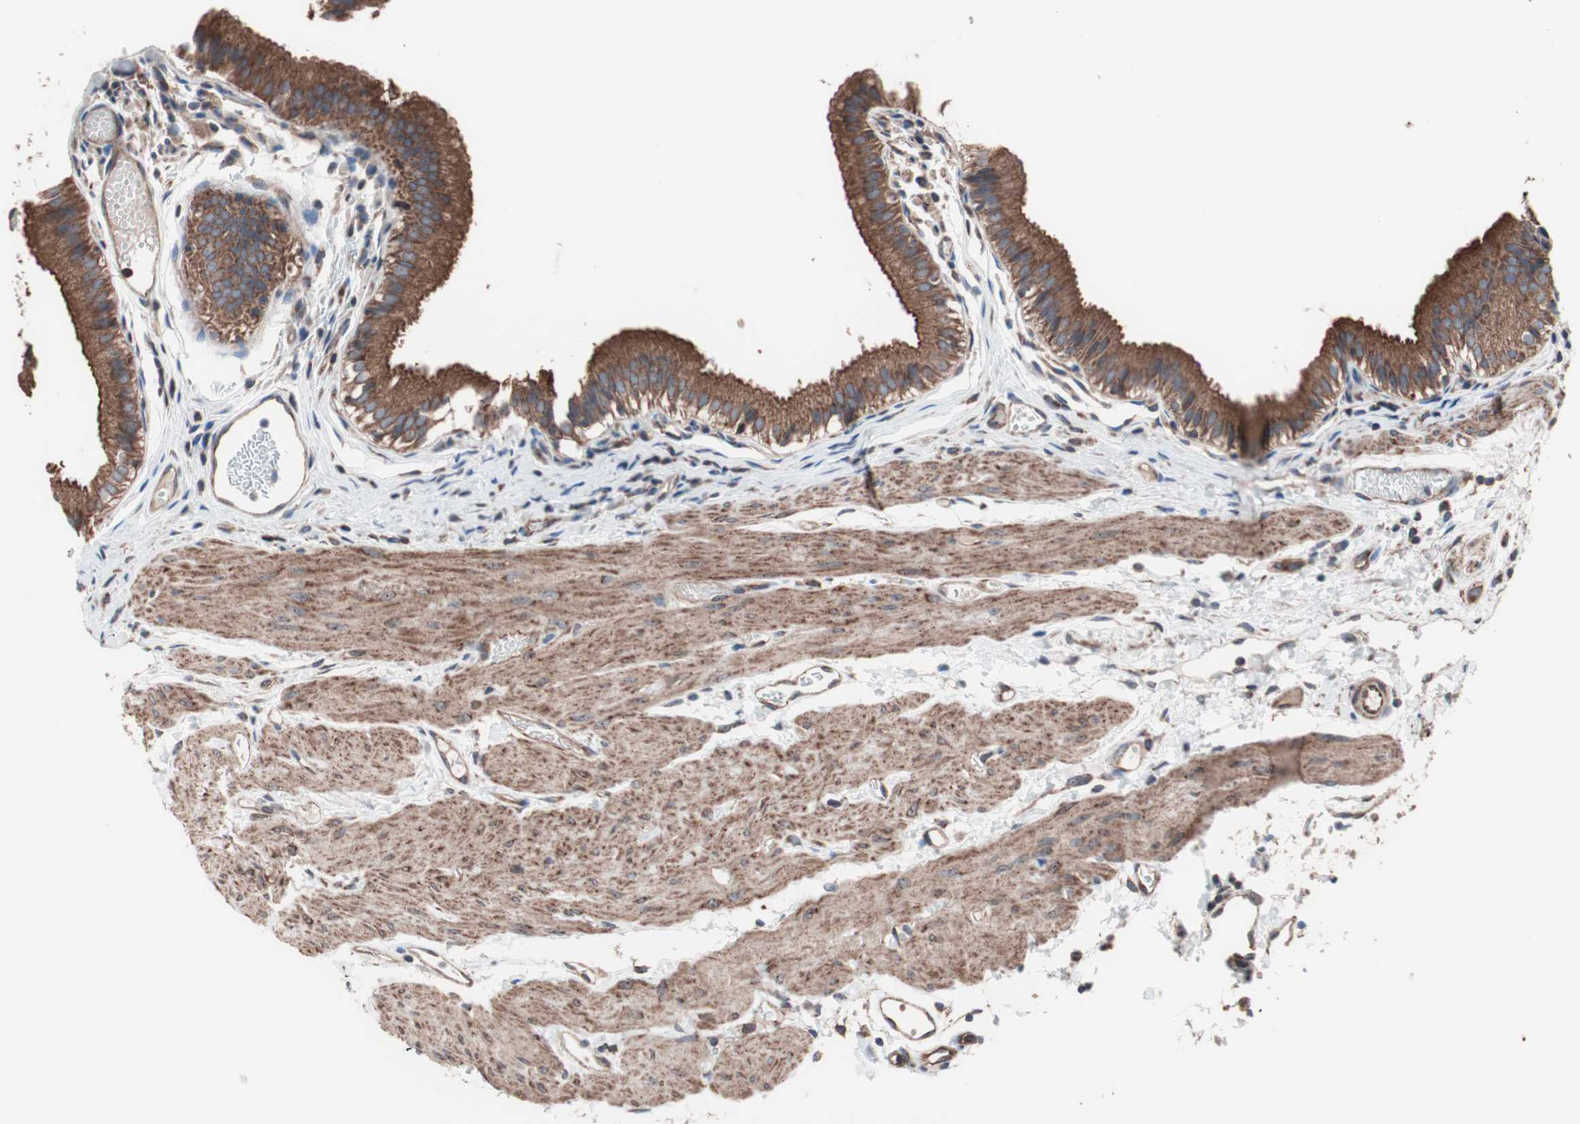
{"staining": {"intensity": "strong", "quantity": ">75%", "location": "cytoplasmic/membranous"}, "tissue": "gallbladder", "cell_type": "Glandular cells", "image_type": "normal", "snomed": [{"axis": "morphology", "description": "Normal tissue, NOS"}, {"axis": "topography", "description": "Gallbladder"}], "caption": "This micrograph exhibits immunohistochemistry (IHC) staining of normal human gallbladder, with high strong cytoplasmic/membranous expression in approximately >75% of glandular cells.", "gene": "CTTNBP2NL", "patient": {"sex": "female", "age": 26}}